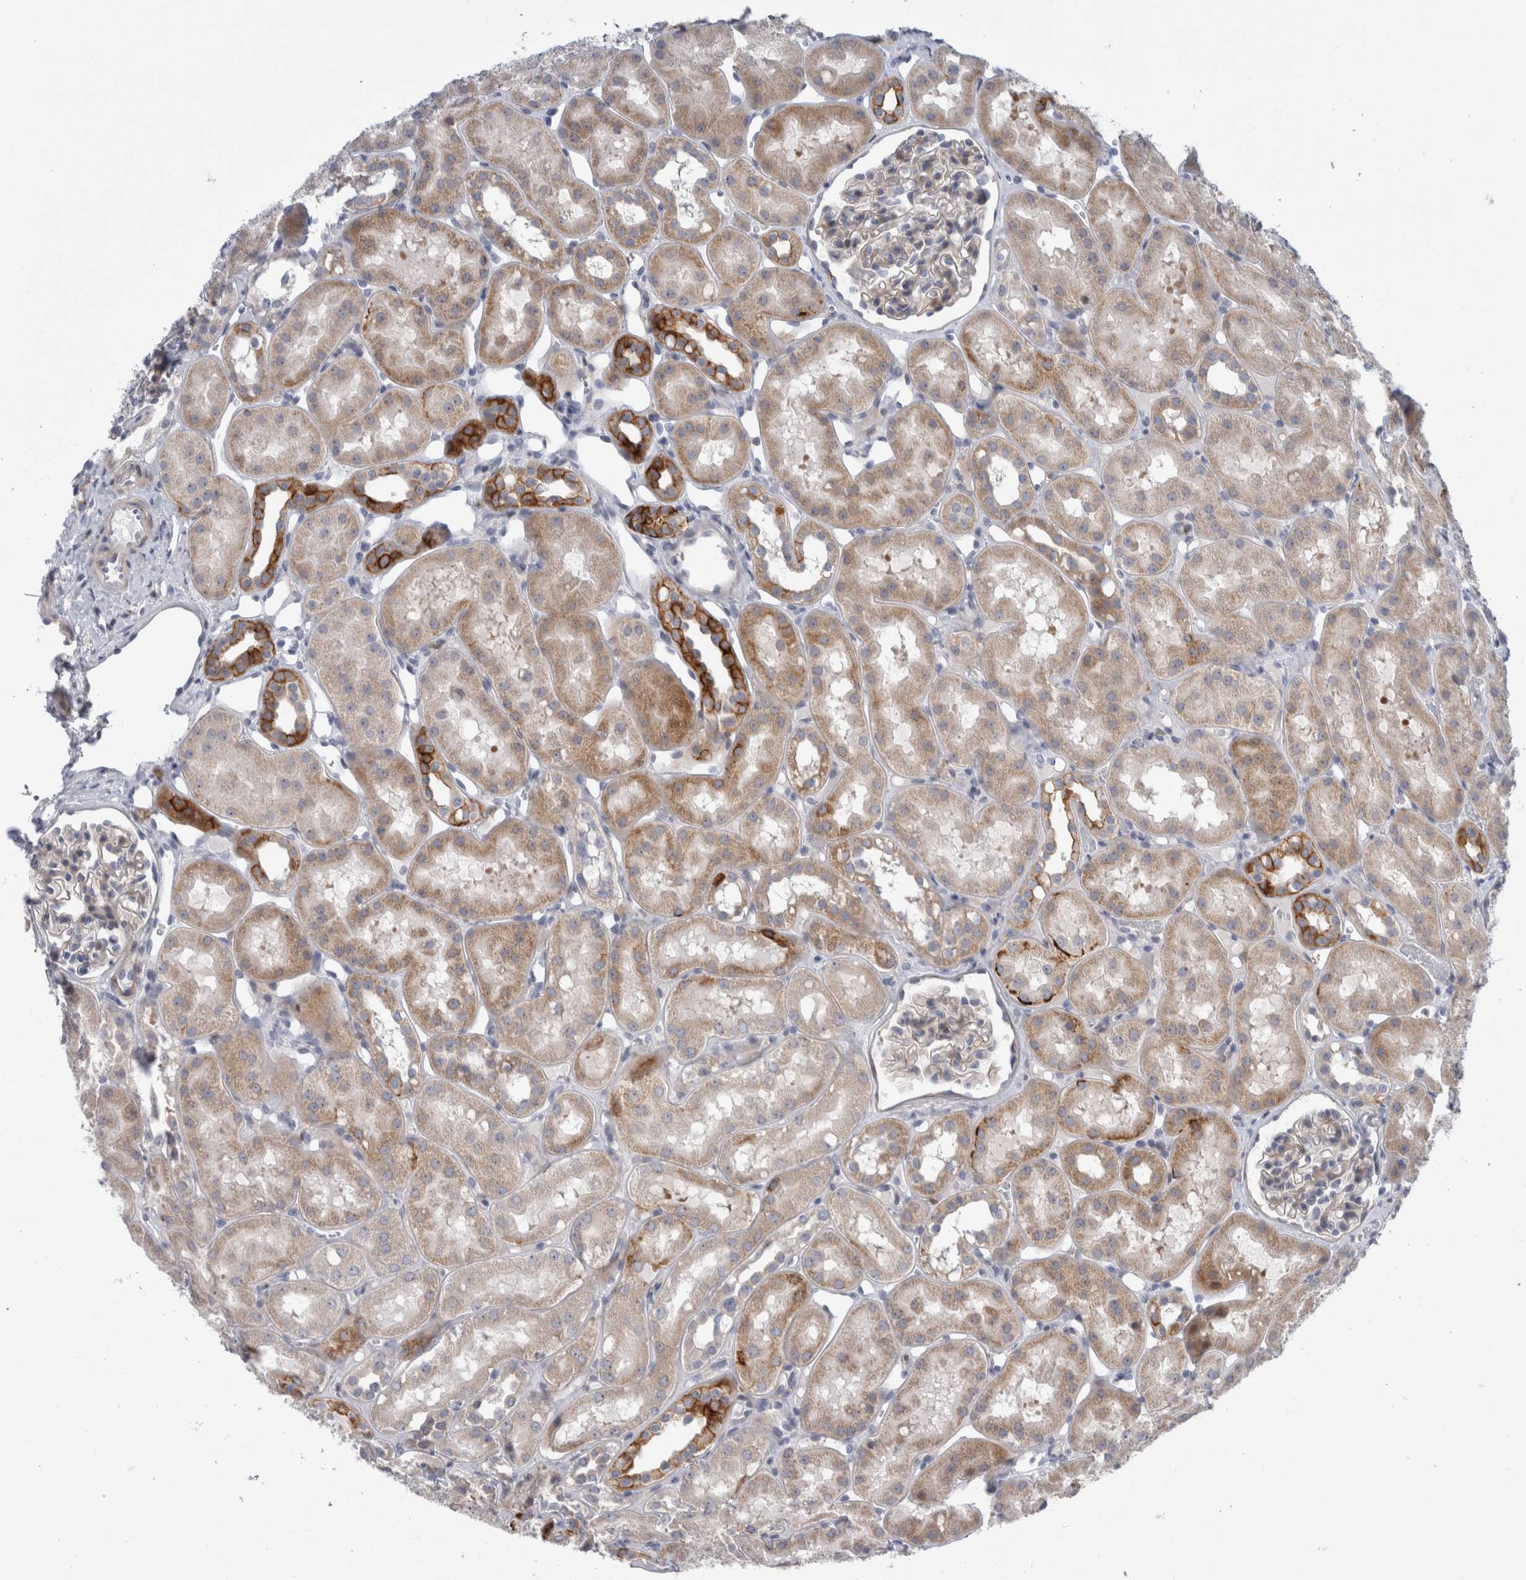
{"staining": {"intensity": "negative", "quantity": "none", "location": "none"}, "tissue": "kidney", "cell_type": "Cells in glomeruli", "image_type": "normal", "snomed": [{"axis": "morphology", "description": "Normal tissue, NOS"}, {"axis": "topography", "description": "Kidney"}], "caption": "Immunohistochemistry image of unremarkable human kidney stained for a protein (brown), which exhibits no positivity in cells in glomeruli.", "gene": "SLC20A2", "patient": {"sex": "male", "age": 16}}